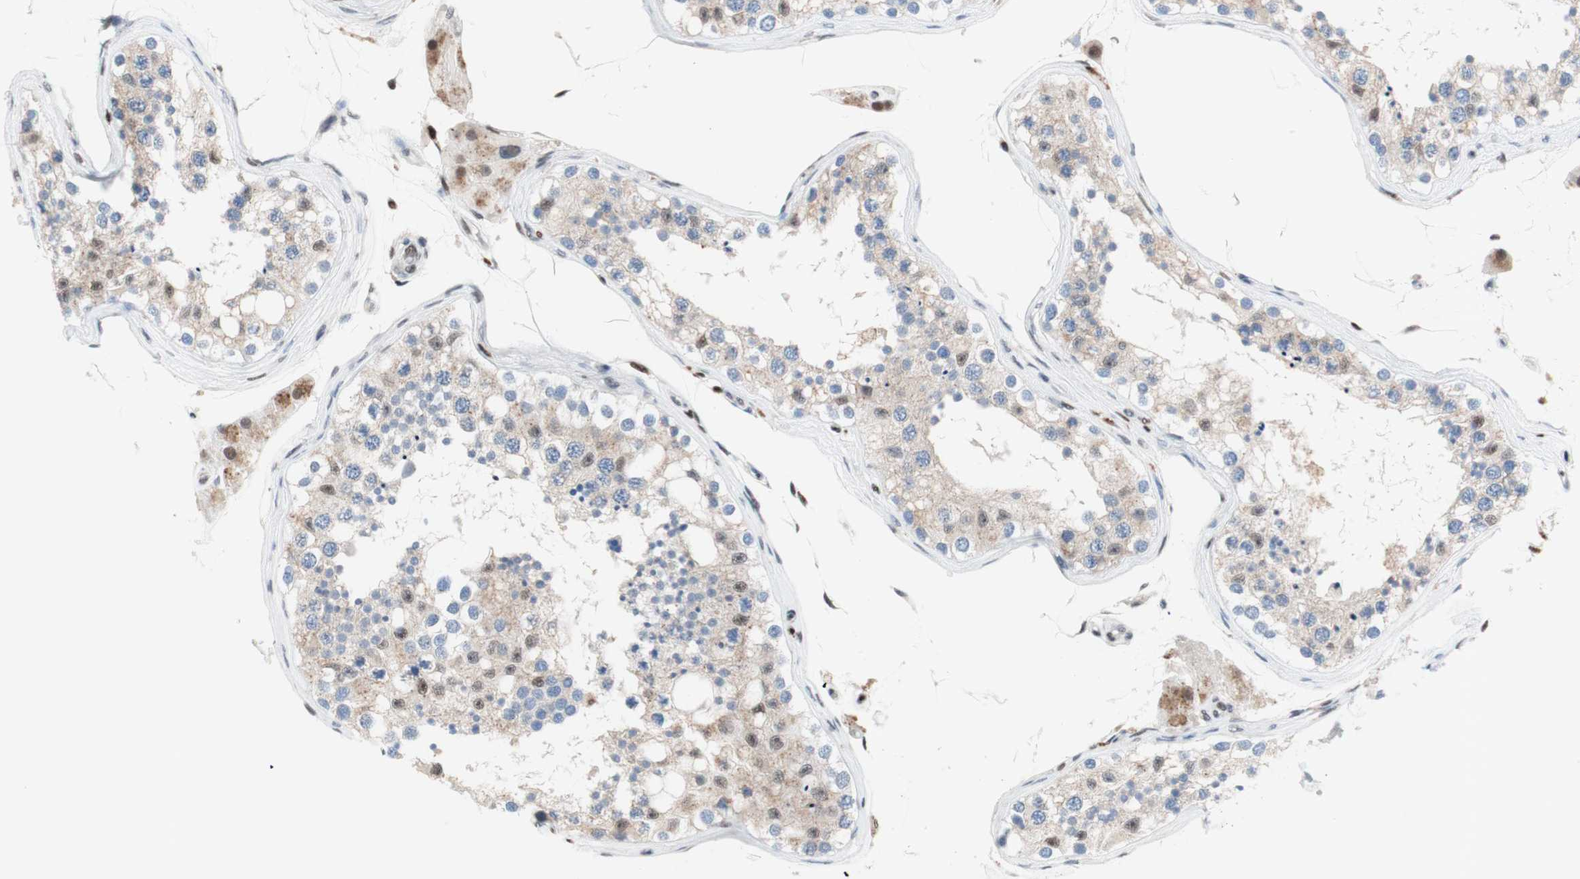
{"staining": {"intensity": "weak", "quantity": ">75%", "location": "cytoplasmic/membranous"}, "tissue": "testis", "cell_type": "Cells in seminiferous ducts", "image_type": "normal", "snomed": [{"axis": "morphology", "description": "Normal tissue, NOS"}, {"axis": "topography", "description": "Testis"}], "caption": "IHC staining of unremarkable testis, which shows low levels of weak cytoplasmic/membranous expression in approximately >75% of cells in seminiferous ducts indicating weak cytoplasmic/membranous protein expression. The staining was performed using DAB (brown) for protein detection and nuclei were counterstained in hematoxylin (blue).", "gene": "EED", "patient": {"sex": "male", "age": 68}}